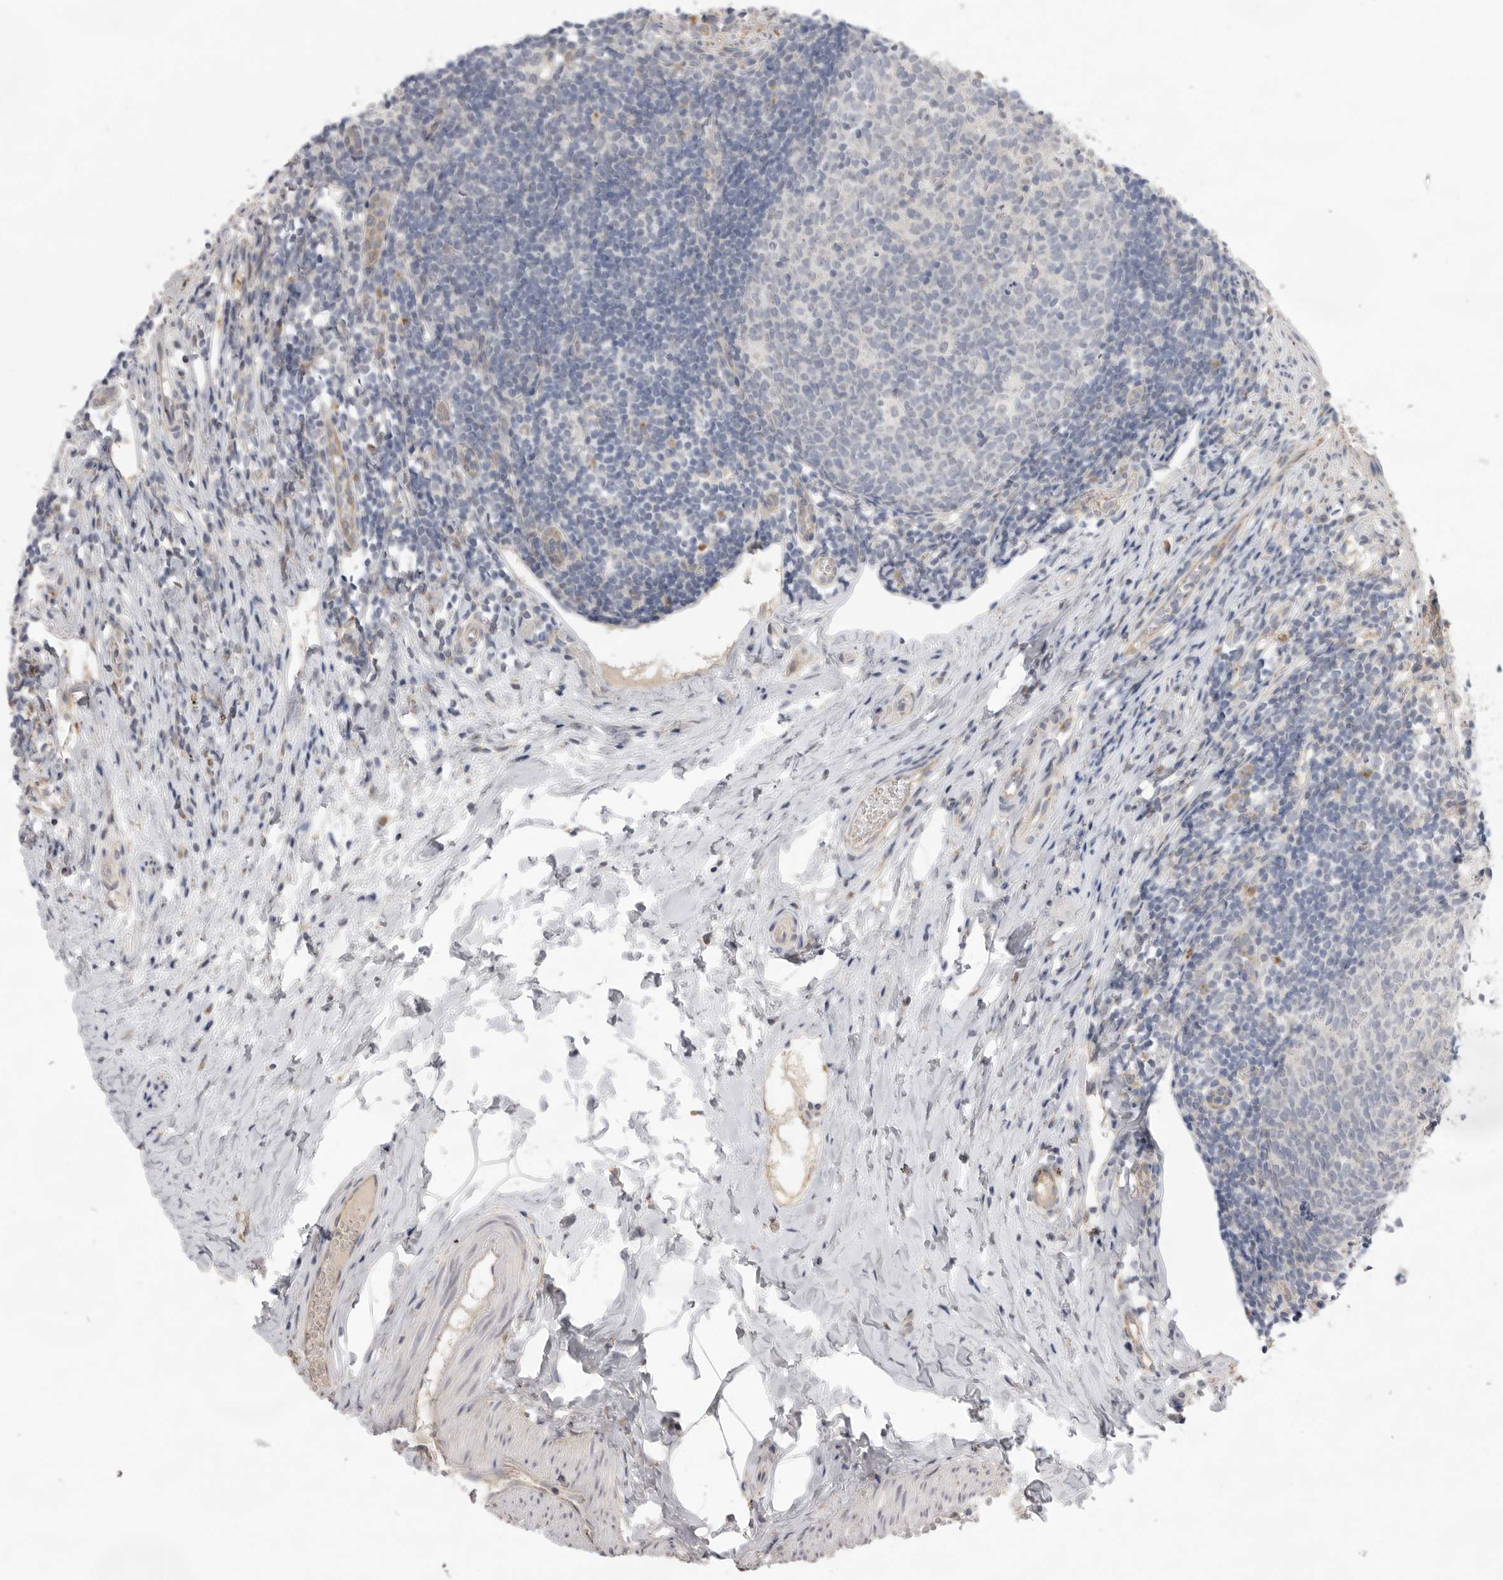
{"staining": {"intensity": "weak", "quantity": "<25%", "location": "cytoplasmic/membranous"}, "tissue": "appendix", "cell_type": "Glandular cells", "image_type": "normal", "snomed": [{"axis": "morphology", "description": "Normal tissue, NOS"}, {"axis": "topography", "description": "Appendix"}], "caption": "Immunohistochemistry photomicrograph of unremarkable appendix: human appendix stained with DAB displays no significant protein expression in glandular cells.", "gene": "TLR3", "patient": {"sex": "female", "age": 20}}